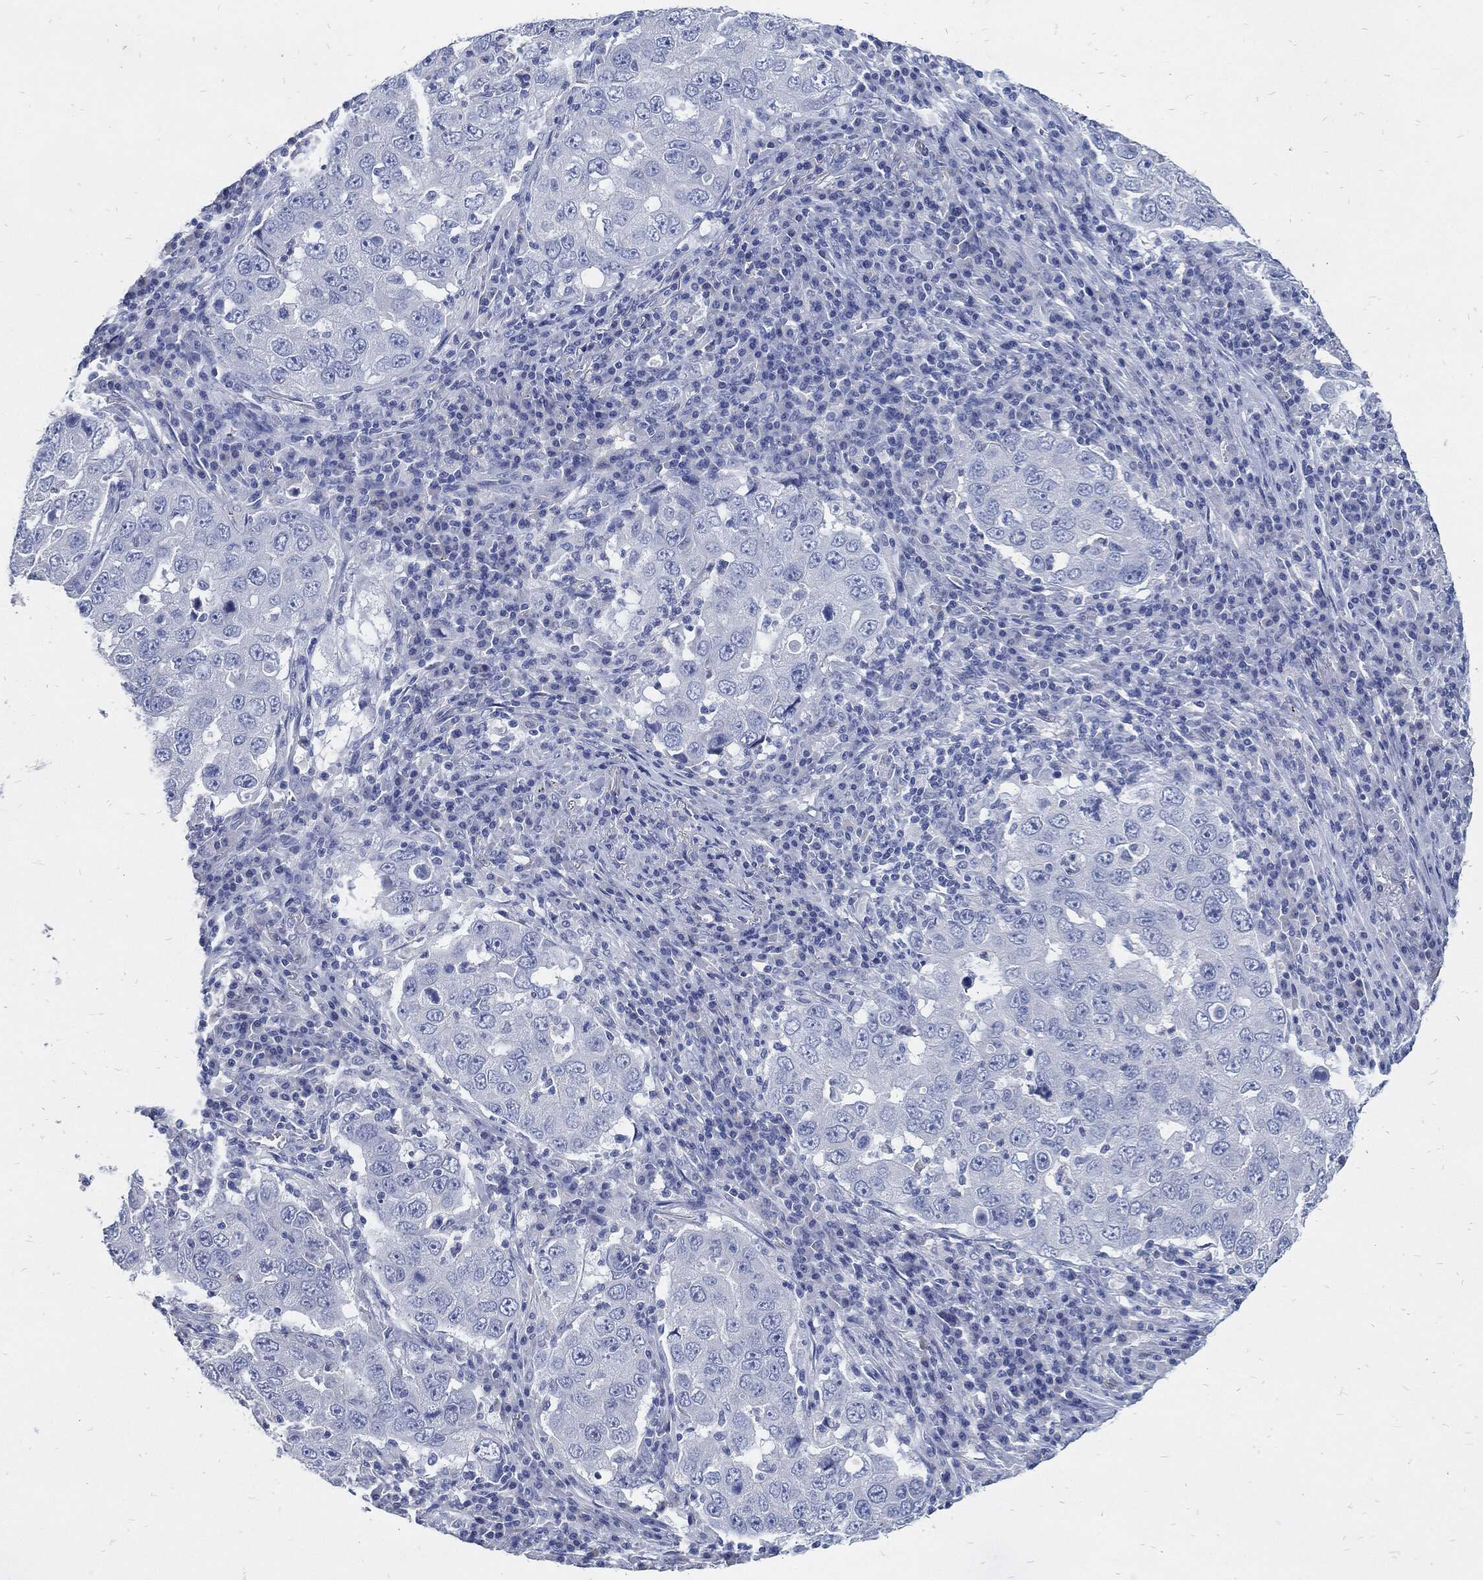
{"staining": {"intensity": "negative", "quantity": "none", "location": "none"}, "tissue": "lung cancer", "cell_type": "Tumor cells", "image_type": "cancer", "snomed": [{"axis": "morphology", "description": "Adenocarcinoma, NOS"}, {"axis": "topography", "description": "Lung"}], "caption": "A high-resolution photomicrograph shows immunohistochemistry staining of lung cancer, which reveals no significant expression in tumor cells. (DAB IHC visualized using brightfield microscopy, high magnification).", "gene": "FABP4", "patient": {"sex": "male", "age": 73}}